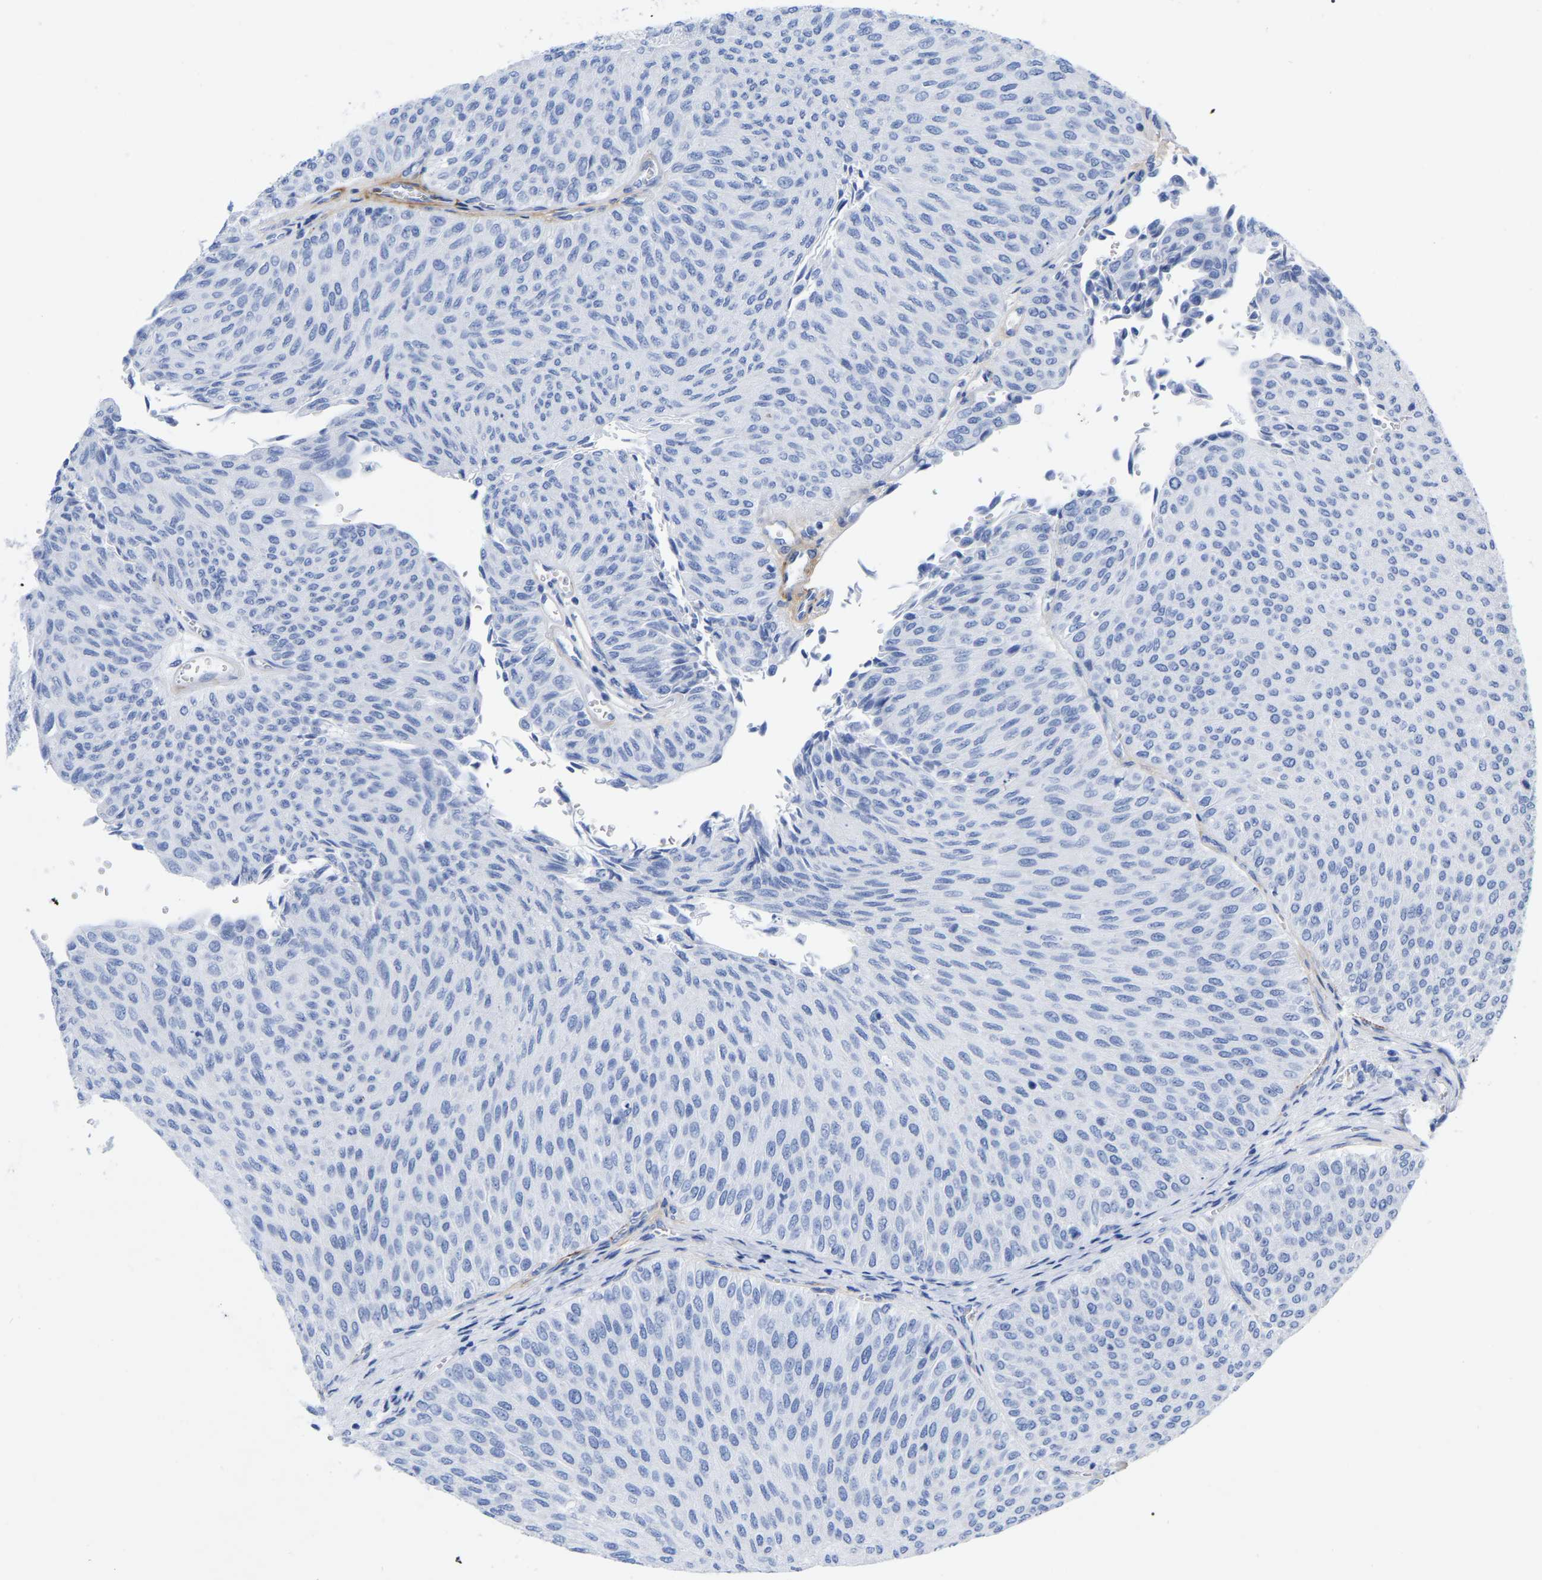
{"staining": {"intensity": "negative", "quantity": "none", "location": "none"}, "tissue": "urothelial cancer", "cell_type": "Tumor cells", "image_type": "cancer", "snomed": [{"axis": "morphology", "description": "Urothelial carcinoma, Low grade"}, {"axis": "topography", "description": "Urinary bladder"}], "caption": "Tumor cells are negative for brown protein staining in urothelial cancer.", "gene": "HAPLN1", "patient": {"sex": "male", "age": 78}}